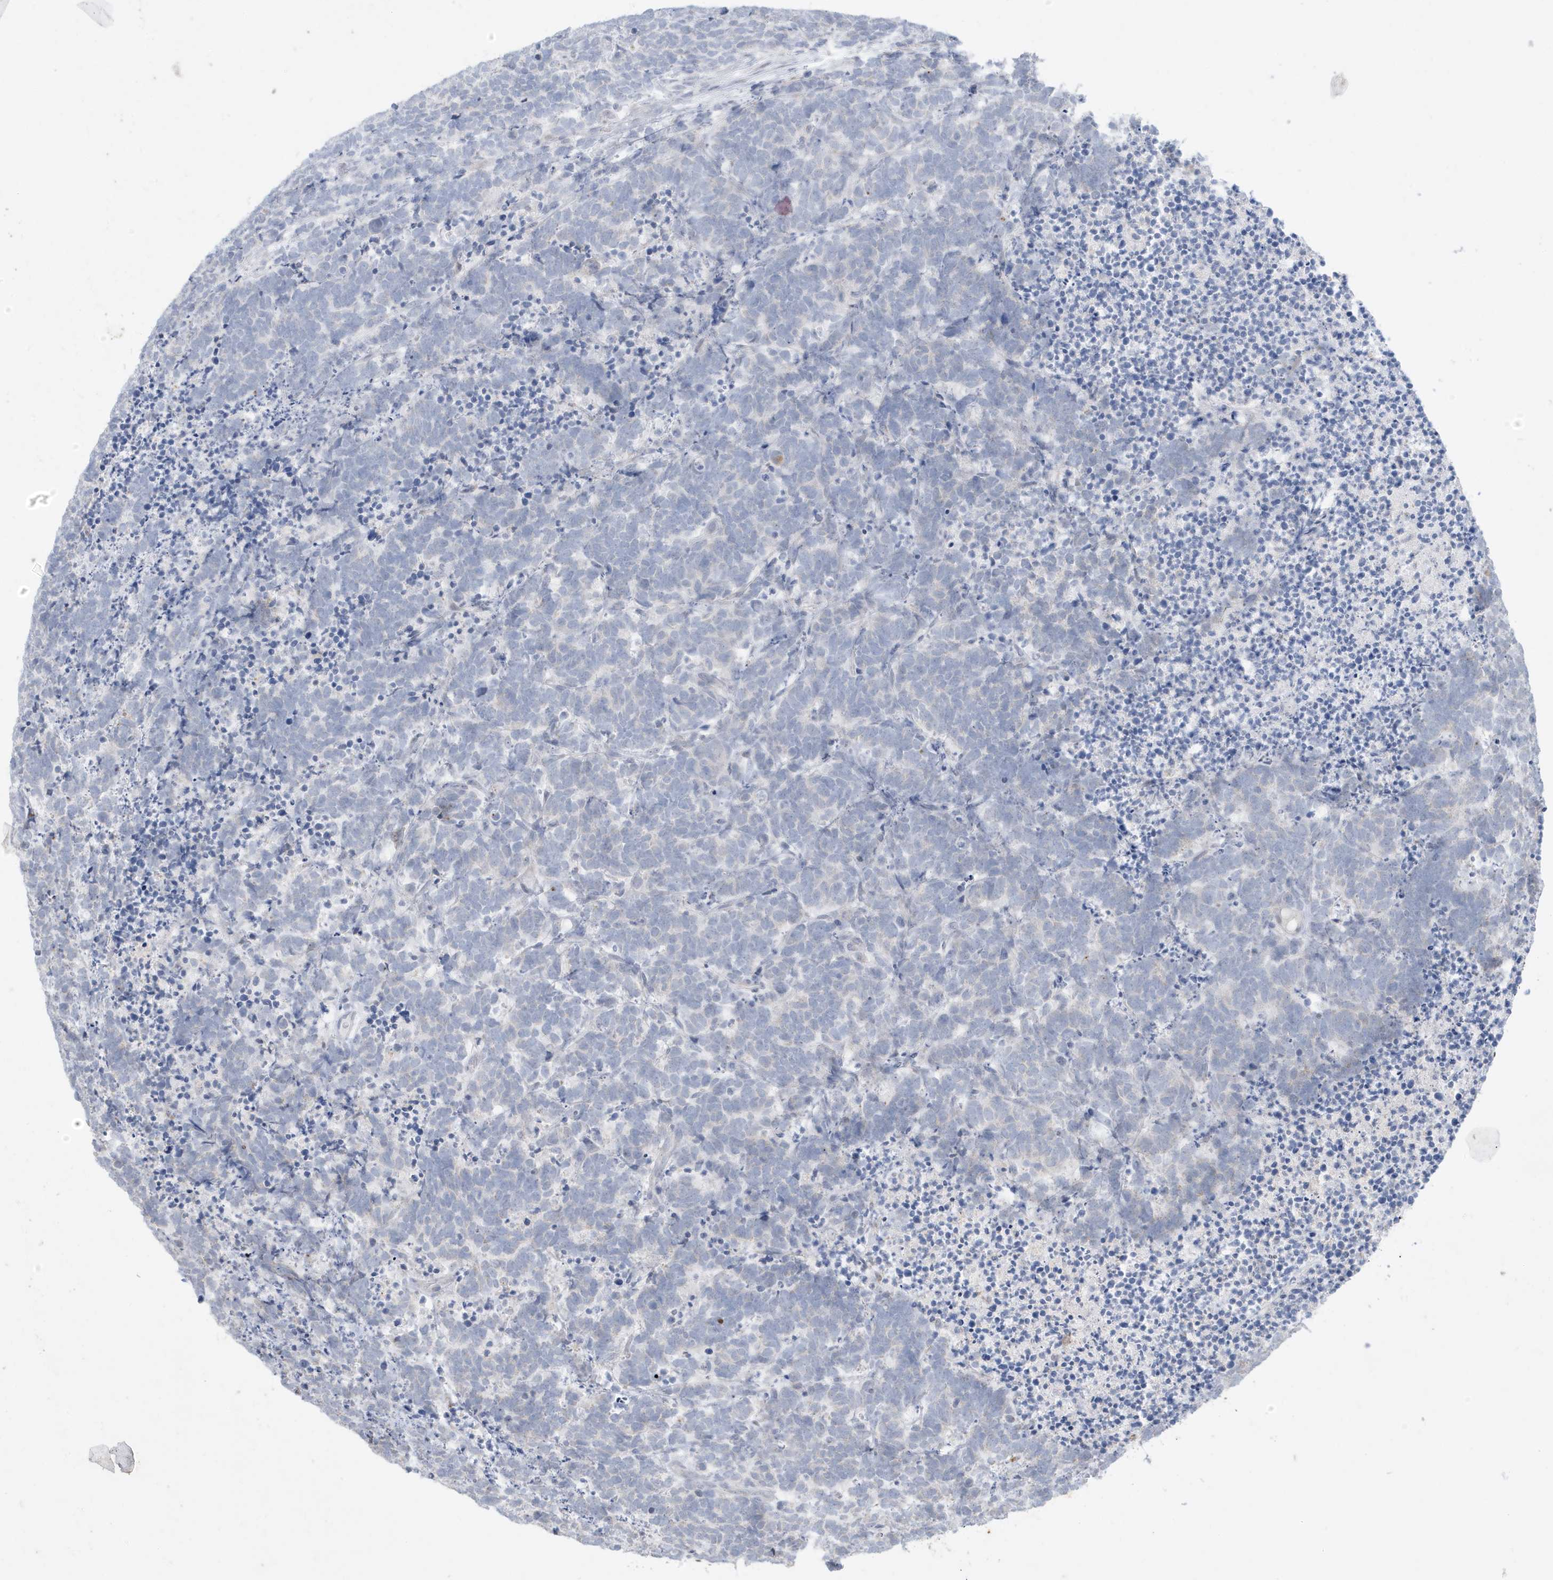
{"staining": {"intensity": "negative", "quantity": "none", "location": "none"}, "tissue": "carcinoid", "cell_type": "Tumor cells", "image_type": "cancer", "snomed": [{"axis": "morphology", "description": "Carcinoma, NOS"}, {"axis": "morphology", "description": "Carcinoid, malignant, NOS"}, {"axis": "topography", "description": "Urinary bladder"}], "caption": "DAB (3,3'-diaminobenzidine) immunohistochemical staining of human carcinoid displays no significant positivity in tumor cells. (Brightfield microscopy of DAB (3,3'-diaminobenzidine) IHC at high magnification).", "gene": "FNDC1", "patient": {"sex": "male", "age": 57}}